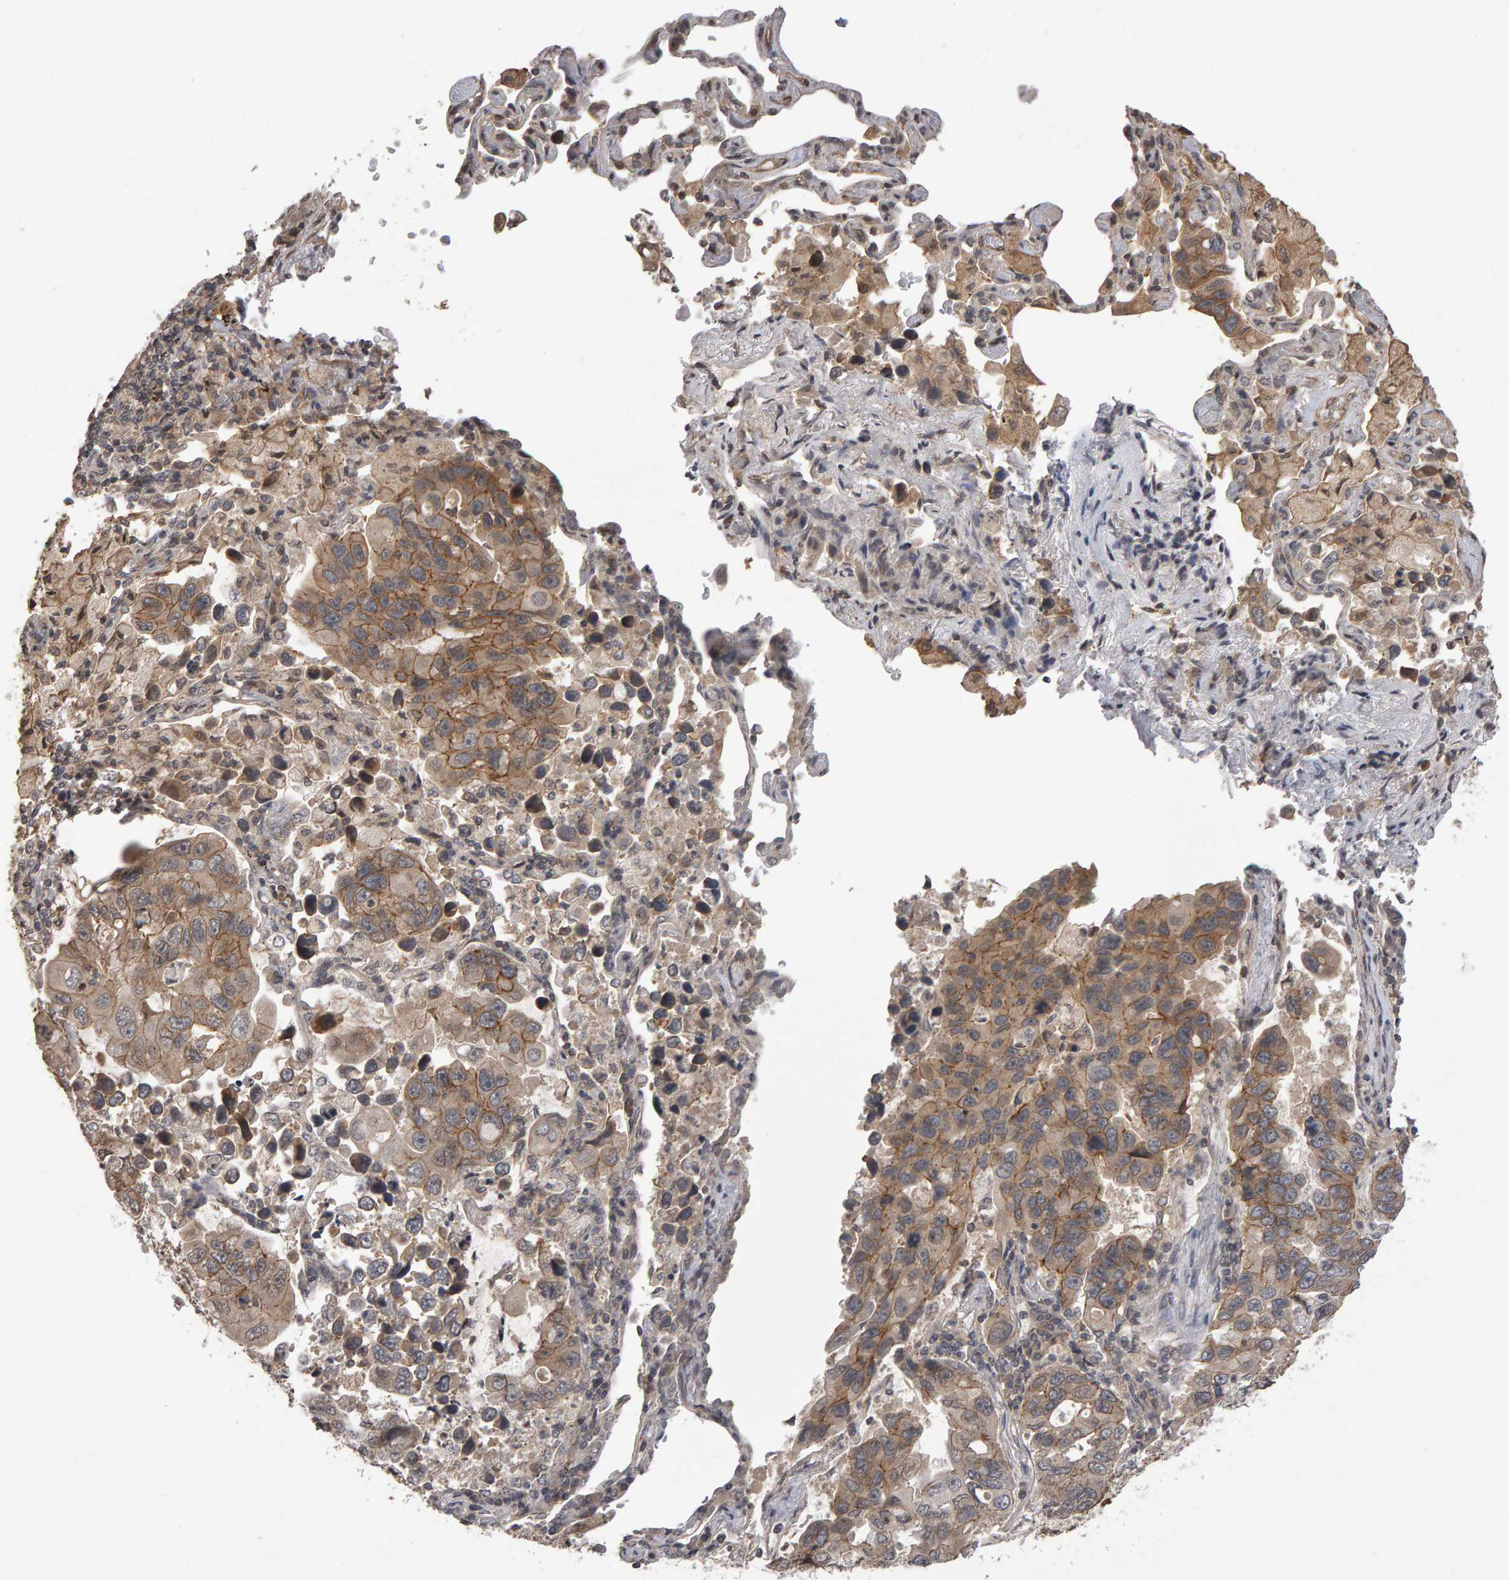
{"staining": {"intensity": "moderate", "quantity": ">75%", "location": "cytoplasmic/membranous"}, "tissue": "lung cancer", "cell_type": "Tumor cells", "image_type": "cancer", "snomed": [{"axis": "morphology", "description": "Adenocarcinoma, NOS"}, {"axis": "topography", "description": "Lung"}], "caption": "Immunohistochemistry (IHC) staining of lung cancer, which exhibits medium levels of moderate cytoplasmic/membranous staining in about >75% of tumor cells indicating moderate cytoplasmic/membranous protein expression. The staining was performed using DAB (brown) for protein detection and nuclei were counterstained in hematoxylin (blue).", "gene": "SCRIB", "patient": {"sex": "male", "age": 64}}